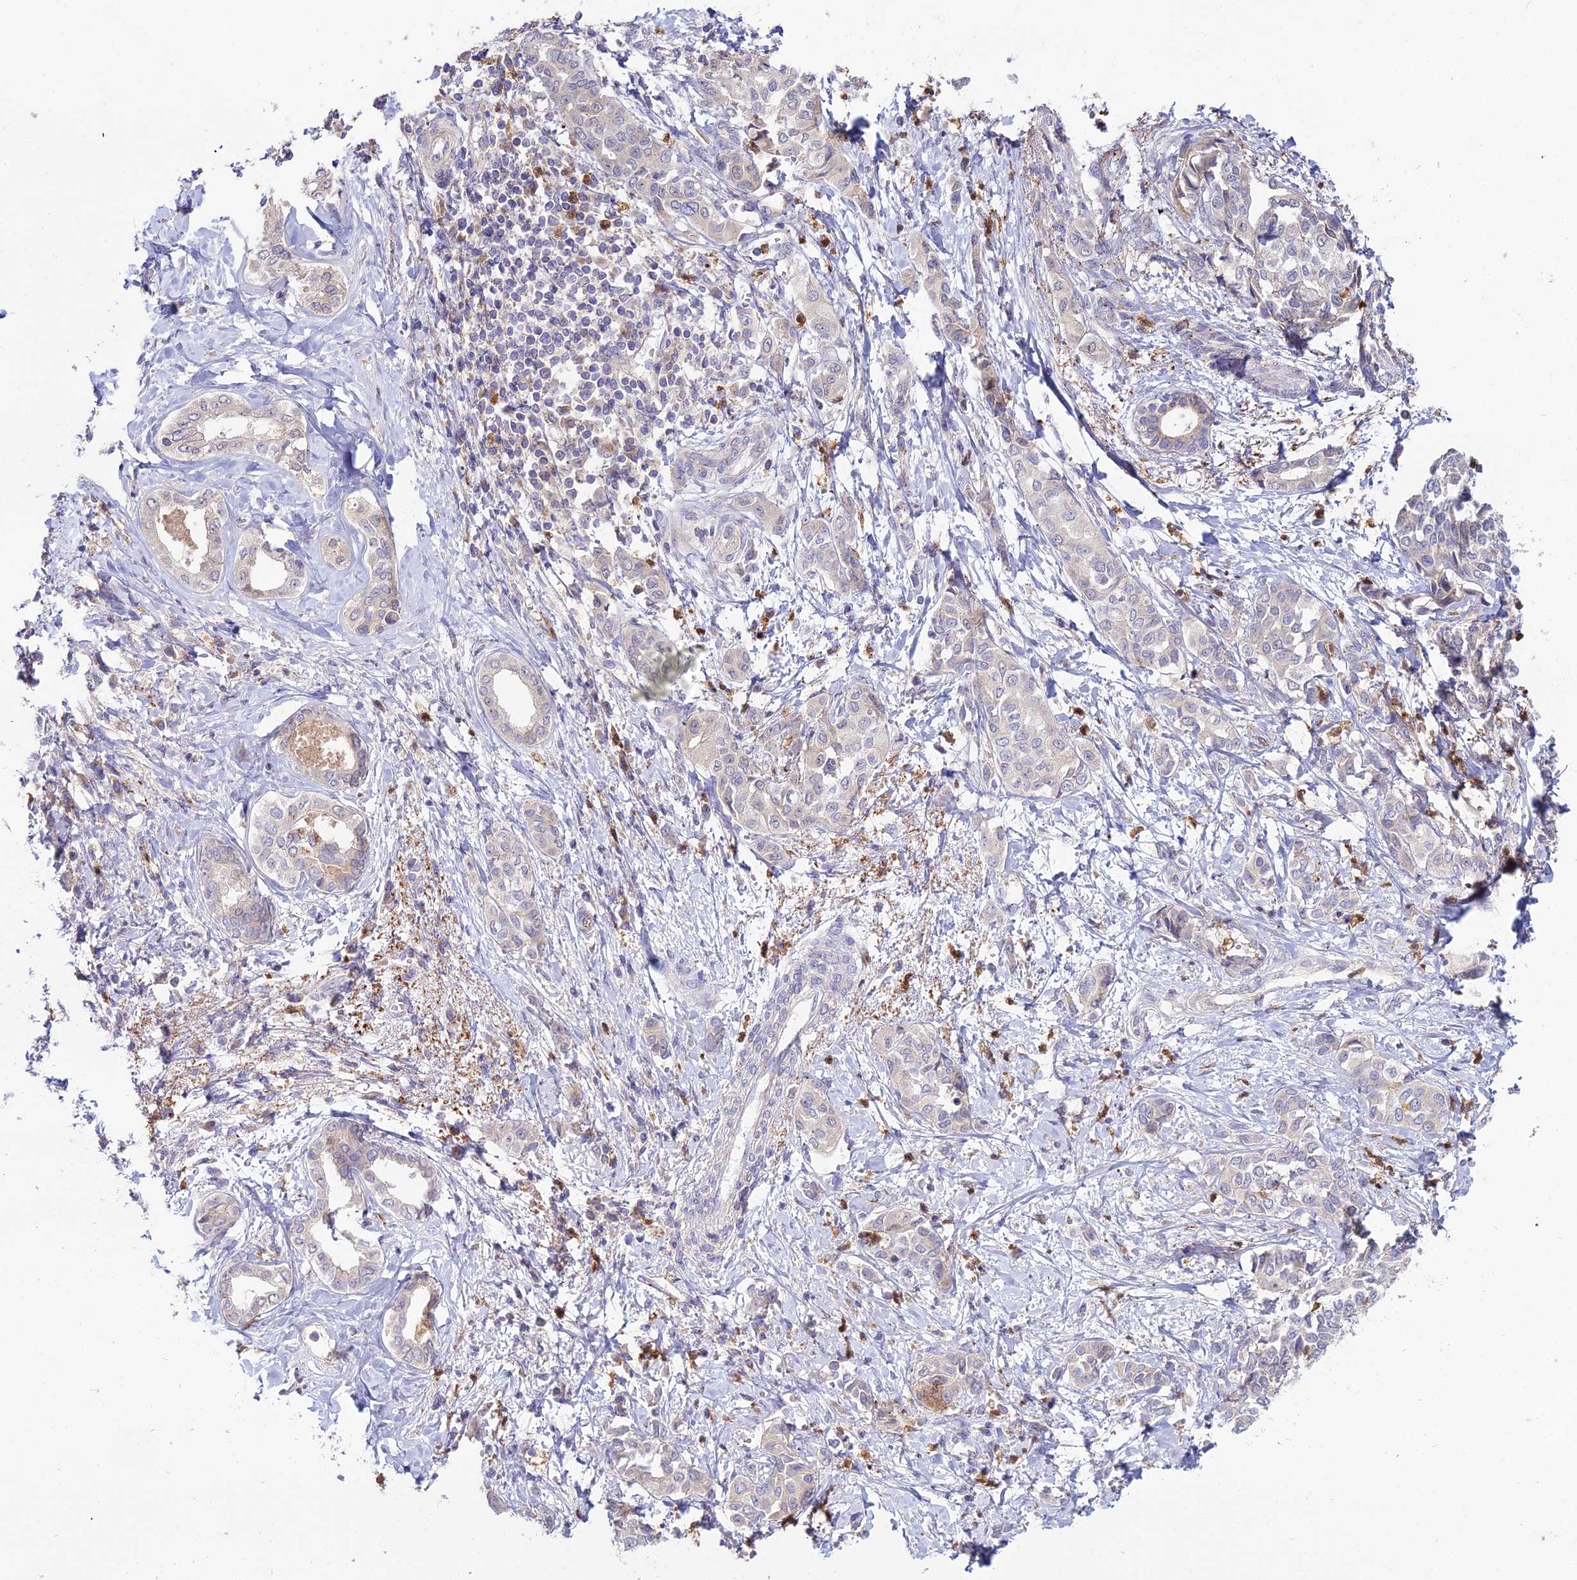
{"staining": {"intensity": "negative", "quantity": "none", "location": "none"}, "tissue": "liver cancer", "cell_type": "Tumor cells", "image_type": "cancer", "snomed": [{"axis": "morphology", "description": "Cholangiocarcinoma"}, {"axis": "topography", "description": "Liver"}], "caption": "A micrograph of cholangiocarcinoma (liver) stained for a protein exhibits no brown staining in tumor cells. (DAB (3,3'-diaminobenzidine) immunohistochemistry (IHC) visualized using brightfield microscopy, high magnification).", "gene": "EID2", "patient": {"sex": "female", "age": 77}}